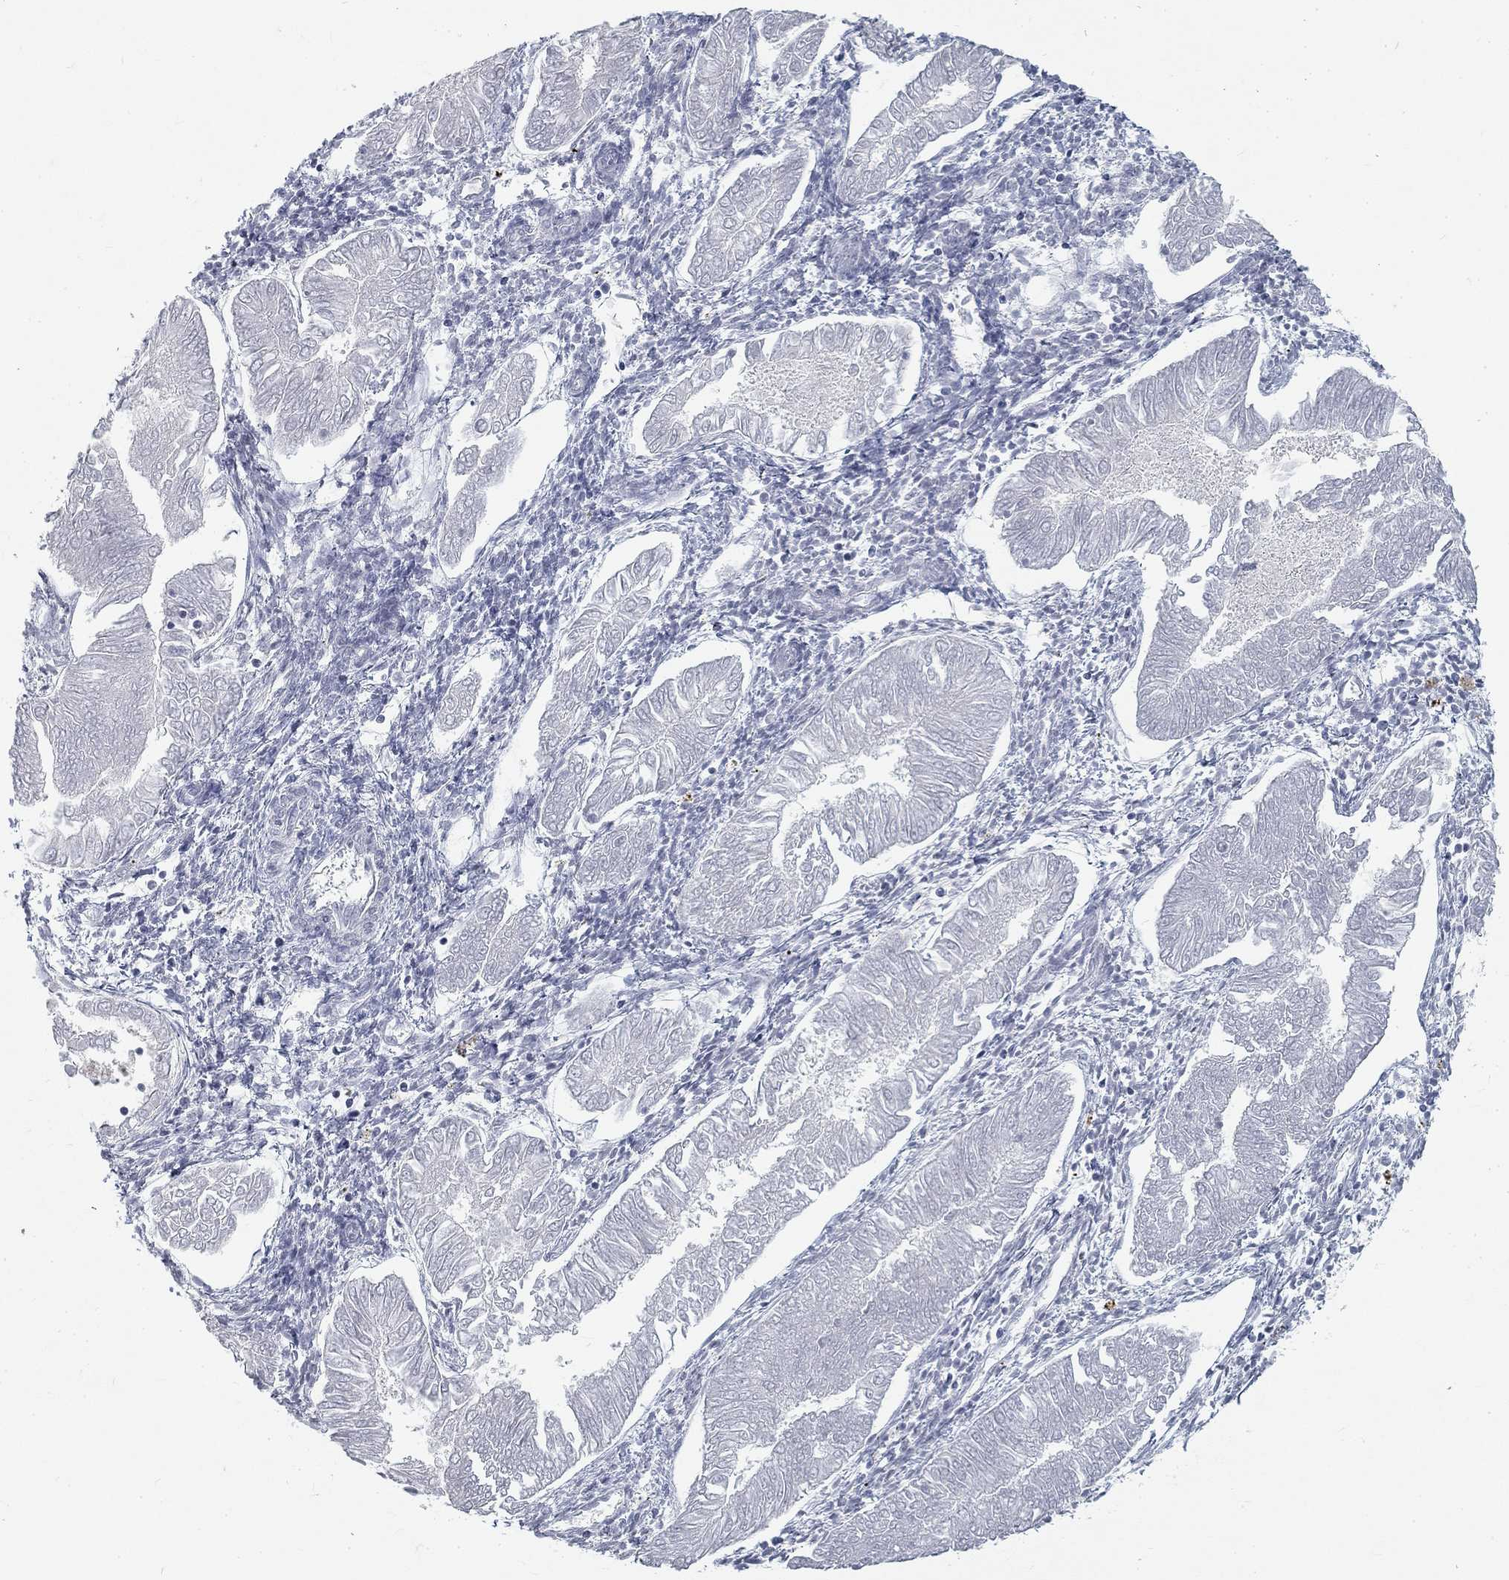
{"staining": {"intensity": "negative", "quantity": "none", "location": "none"}, "tissue": "endometrial cancer", "cell_type": "Tumor cells", "image_type": "cancer", "snomed": [{"axis": "morphology", "description": "Adenocarcinoma, NOS"}, {"axis": "topography", "description": "Endometrium"}], "caption": "Immunohistochemistry of human endometrial adenocarcinoma shows no positivity in tumor cells.", "gene": "ATP1A3", "patient": {"sex": "female", "age": 53}}